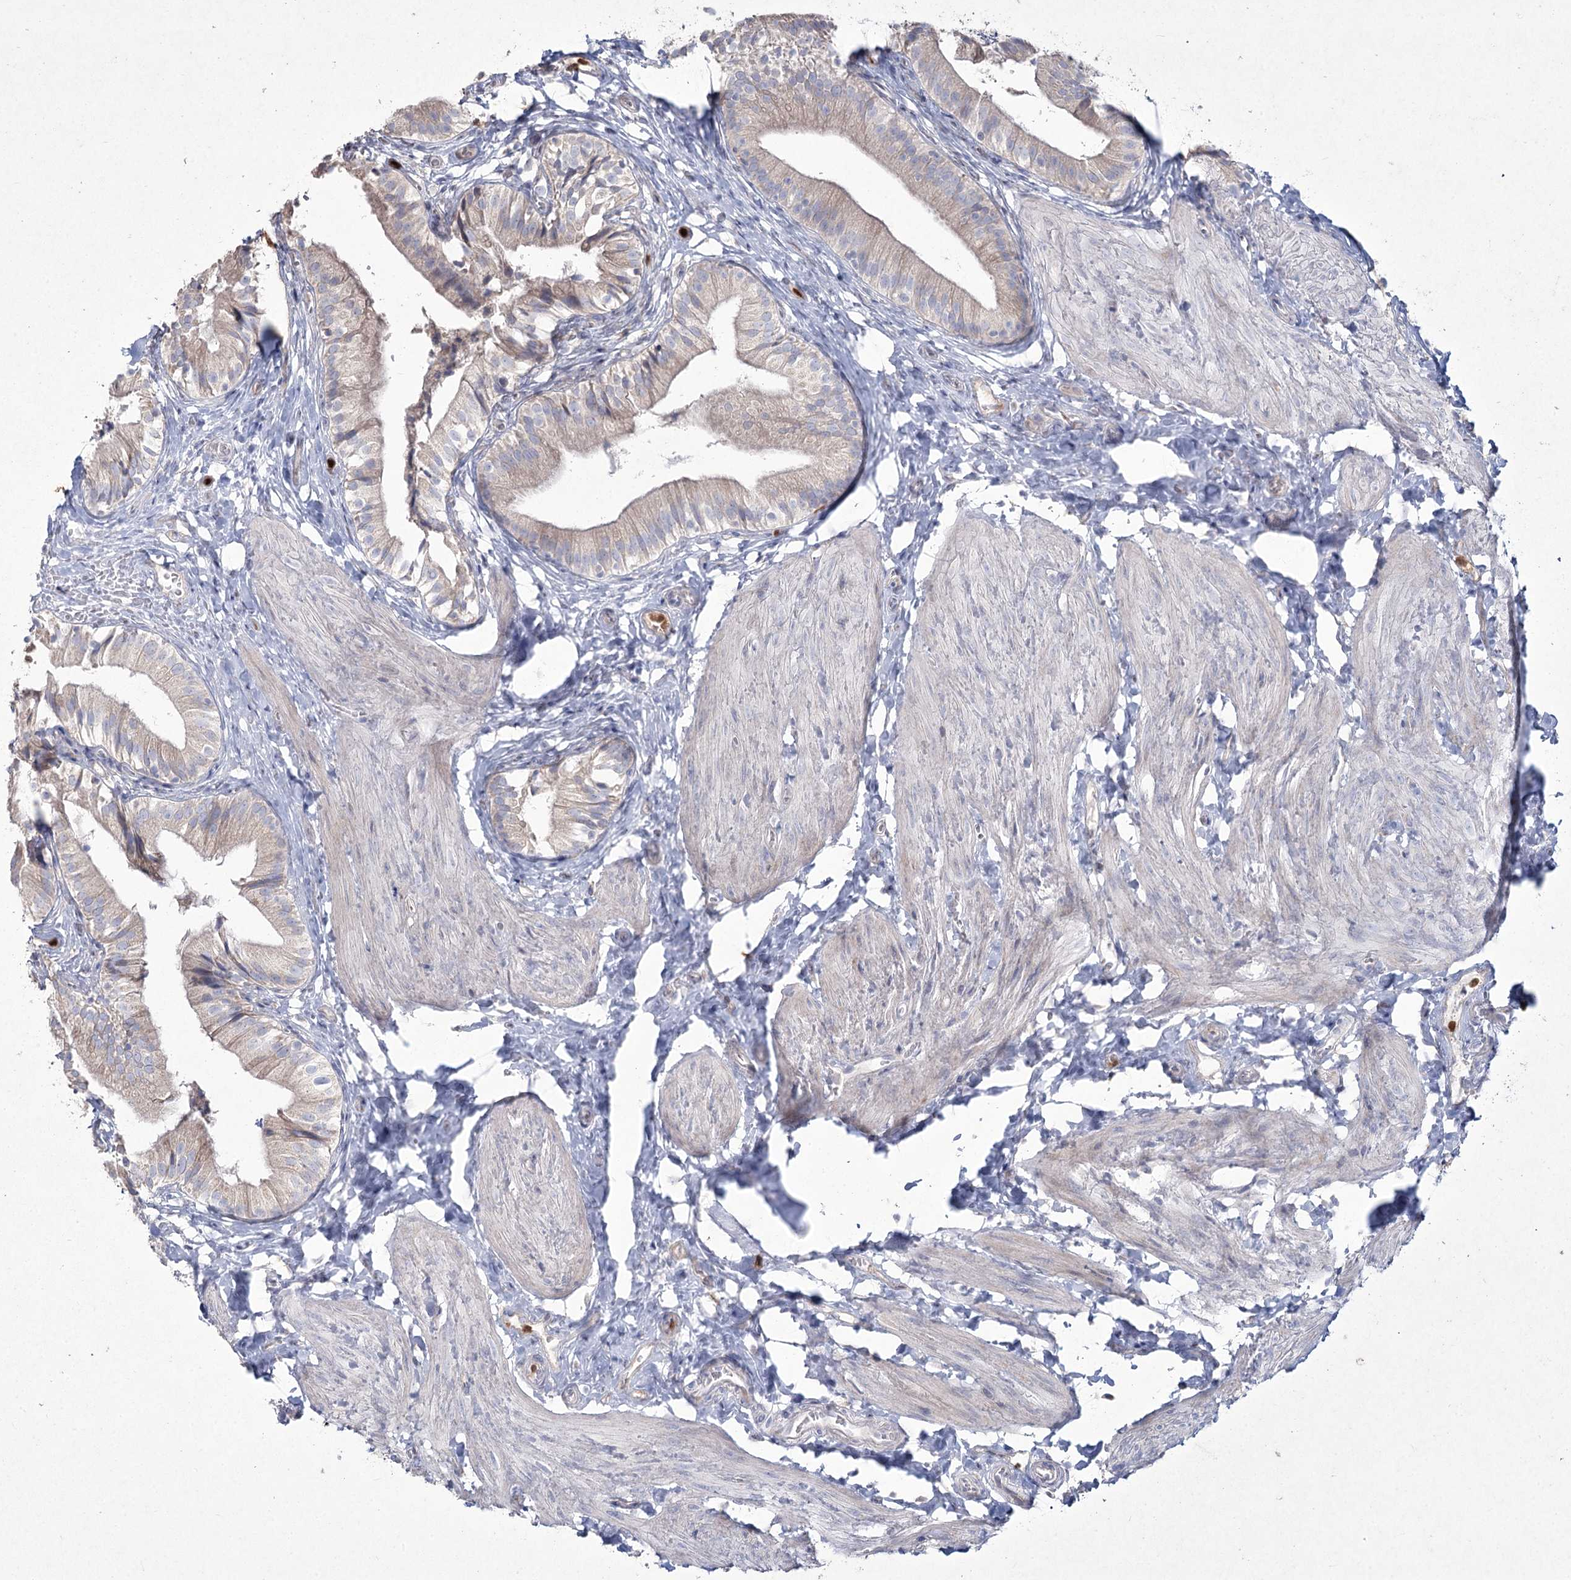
{"staining": {"intensity": "weak", "quantity": "<25%", "location": "cytoplasmic/membranous"}, "tissue": "gallbladder", "cell_type": "Glandular cells", "image_type": "normal", "snomed": [{"axis": "morphology", "description": "Normal tissue, NOS"}, {"axis": "topography", "description": "Gallbladder"}], "caption": "Protein analysis of benign gallbladder displays no significant expression in glandular cells. (DAB immunohistochemistry with hematoxylin counter stain).", "gene": "NIPAL4", "patient": {"sex": "female", "age": 47}}